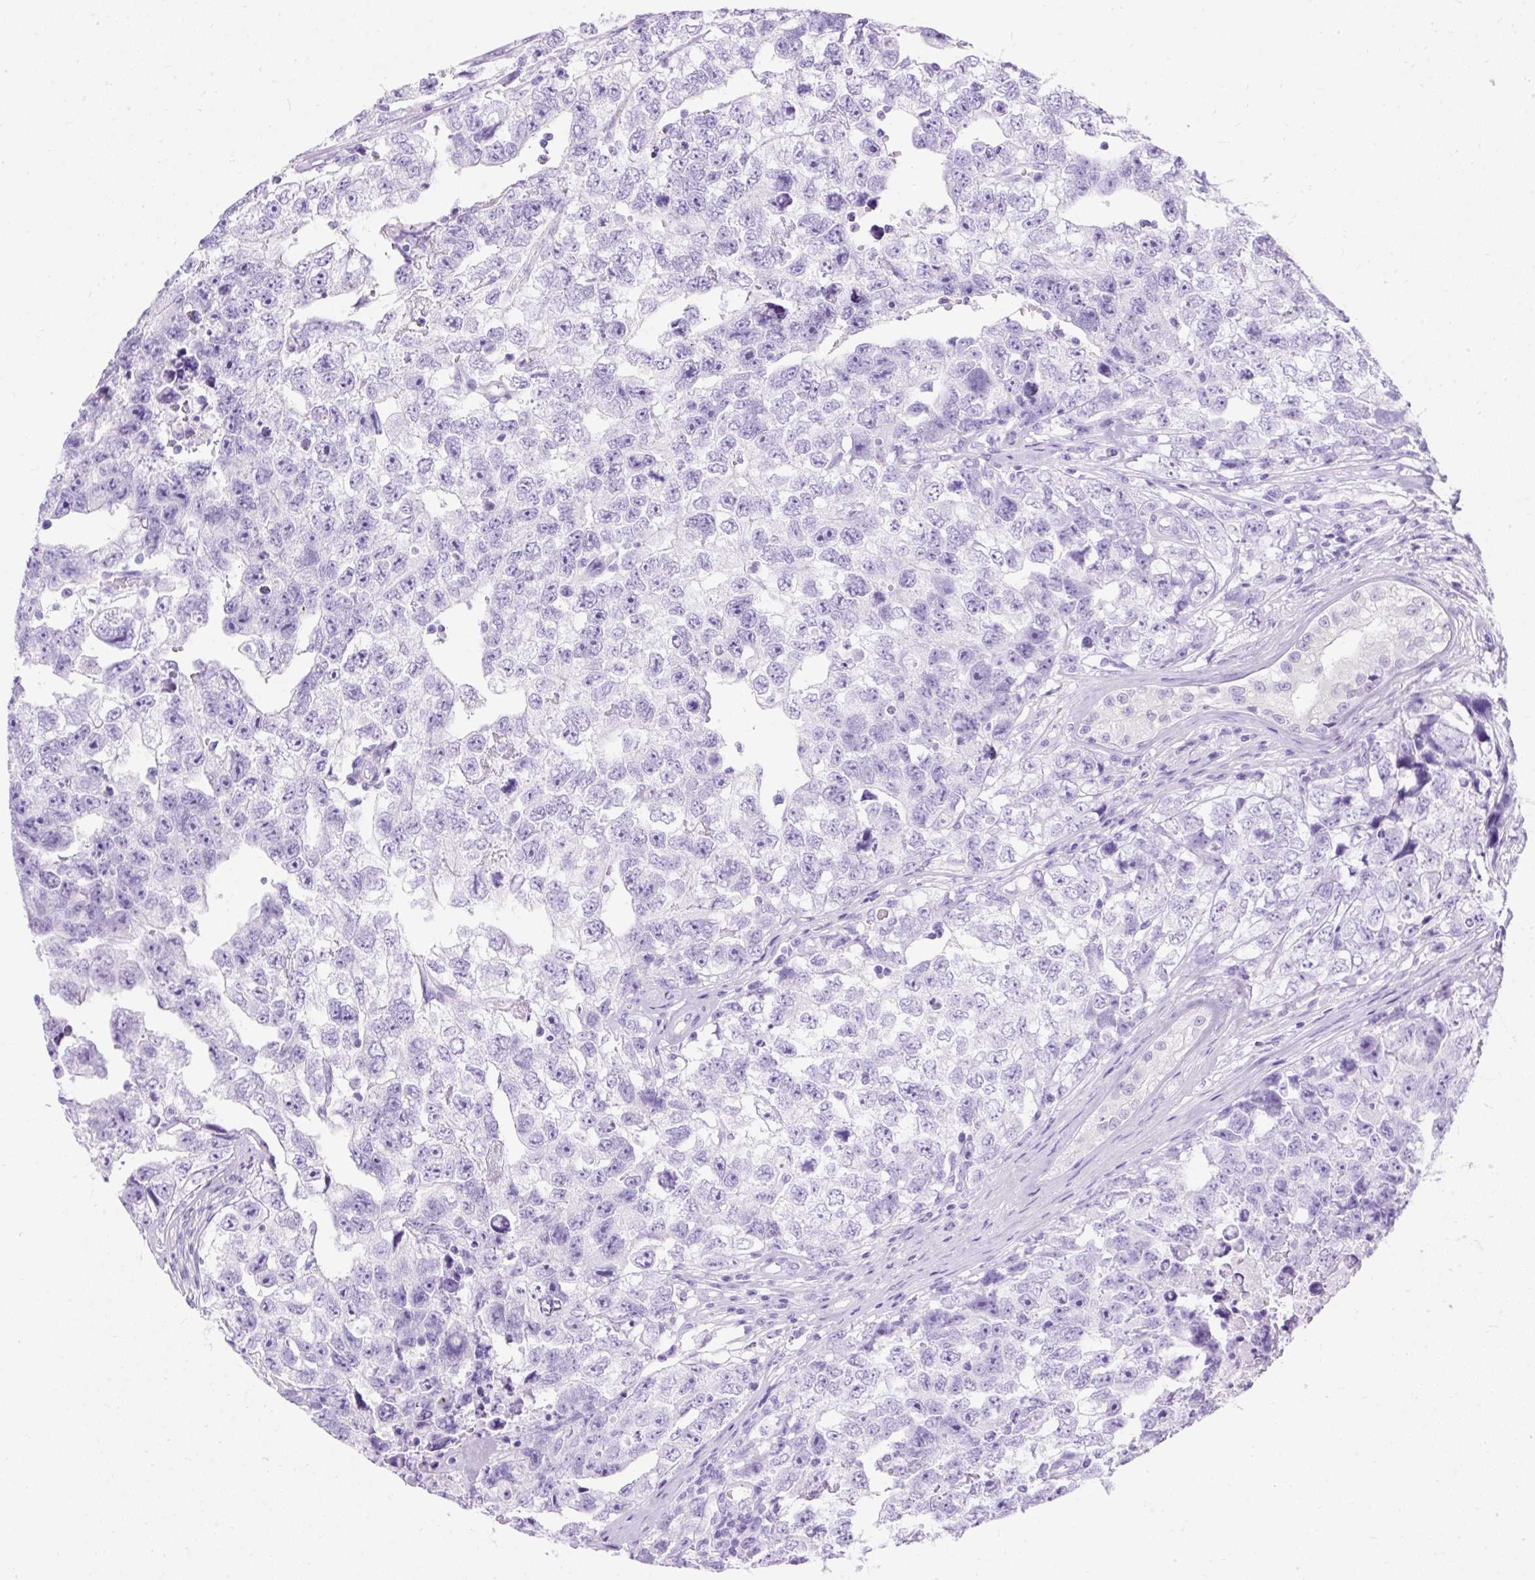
{"staining": {"intensity": "negative", "quantity": "none", "location": "none"}, "tissue": "testis cancer", "cell_type": "Tumor cells", "image_type": "cancer", "snomed": [{"axis": "morphology", "description": "Carcinoma, Embryonal, NOS"}, {"axis": "topography", "description": "Testis"}], "caption": "There is no significant positivity in tumor cells of testis cancer (embryonal carcinoma).", "gene": "PVALB", "patient": {"sex": "male", "age": 22}}